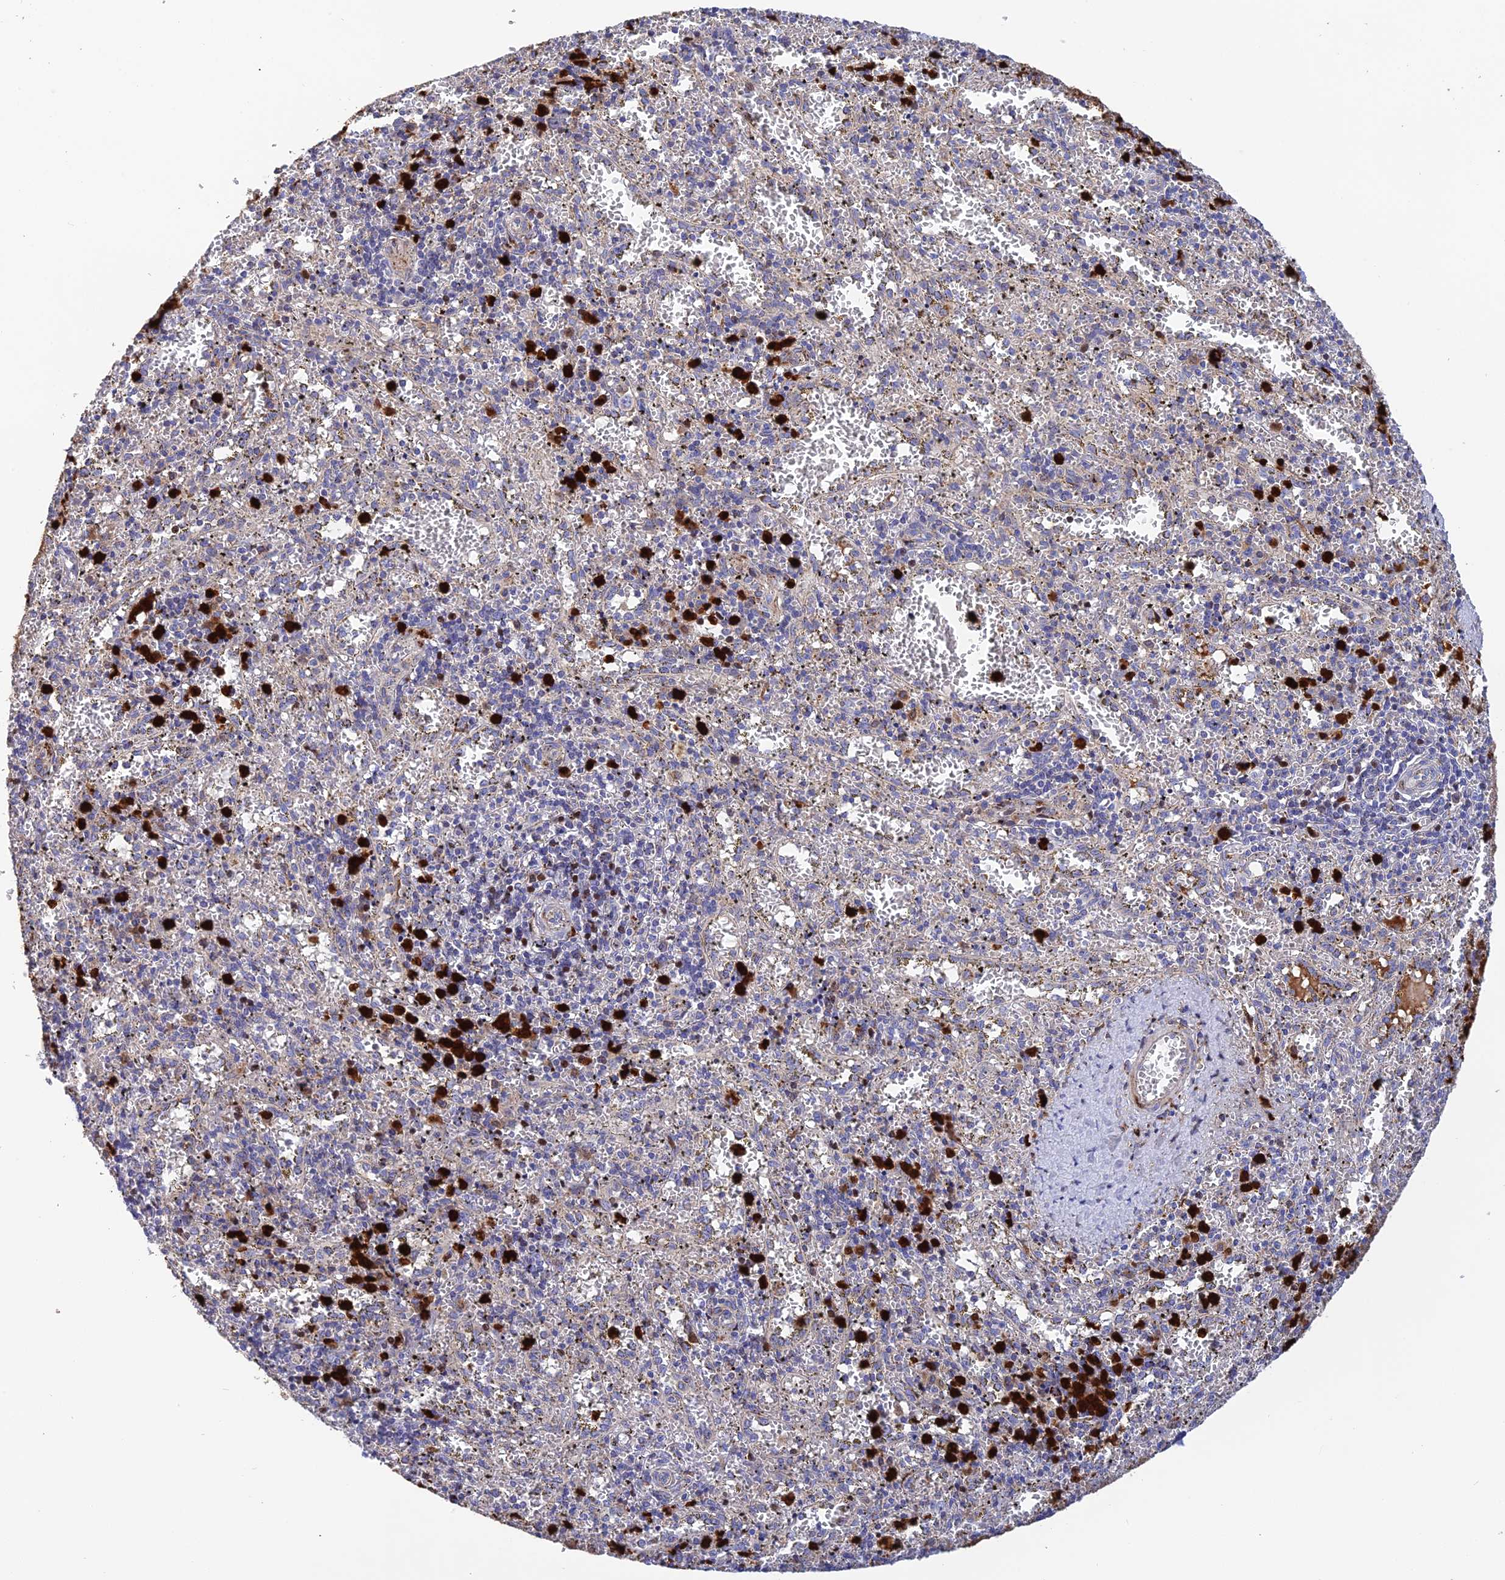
{"staining": {"intensity": "strong", "quantity": "25%-75%", "location": "cytoplasmic/membranous,nuclear"}, "tissue": "spleen", "cell_type": "Cells in red pulp", "image_type": "normal", "snomed": [{"axis": "morphology", "description": "Normal tissue, NOS"}, {"axis": "topography", "description": "Spleen"}], "caption": "Benign spleen reveals strong cytoplasmic/membranous,nuclear staining in approximately 25%-75% of cells in red pulp.", "gene": "CPSF4L", "patient": {"sex": "male", "age": 11}}